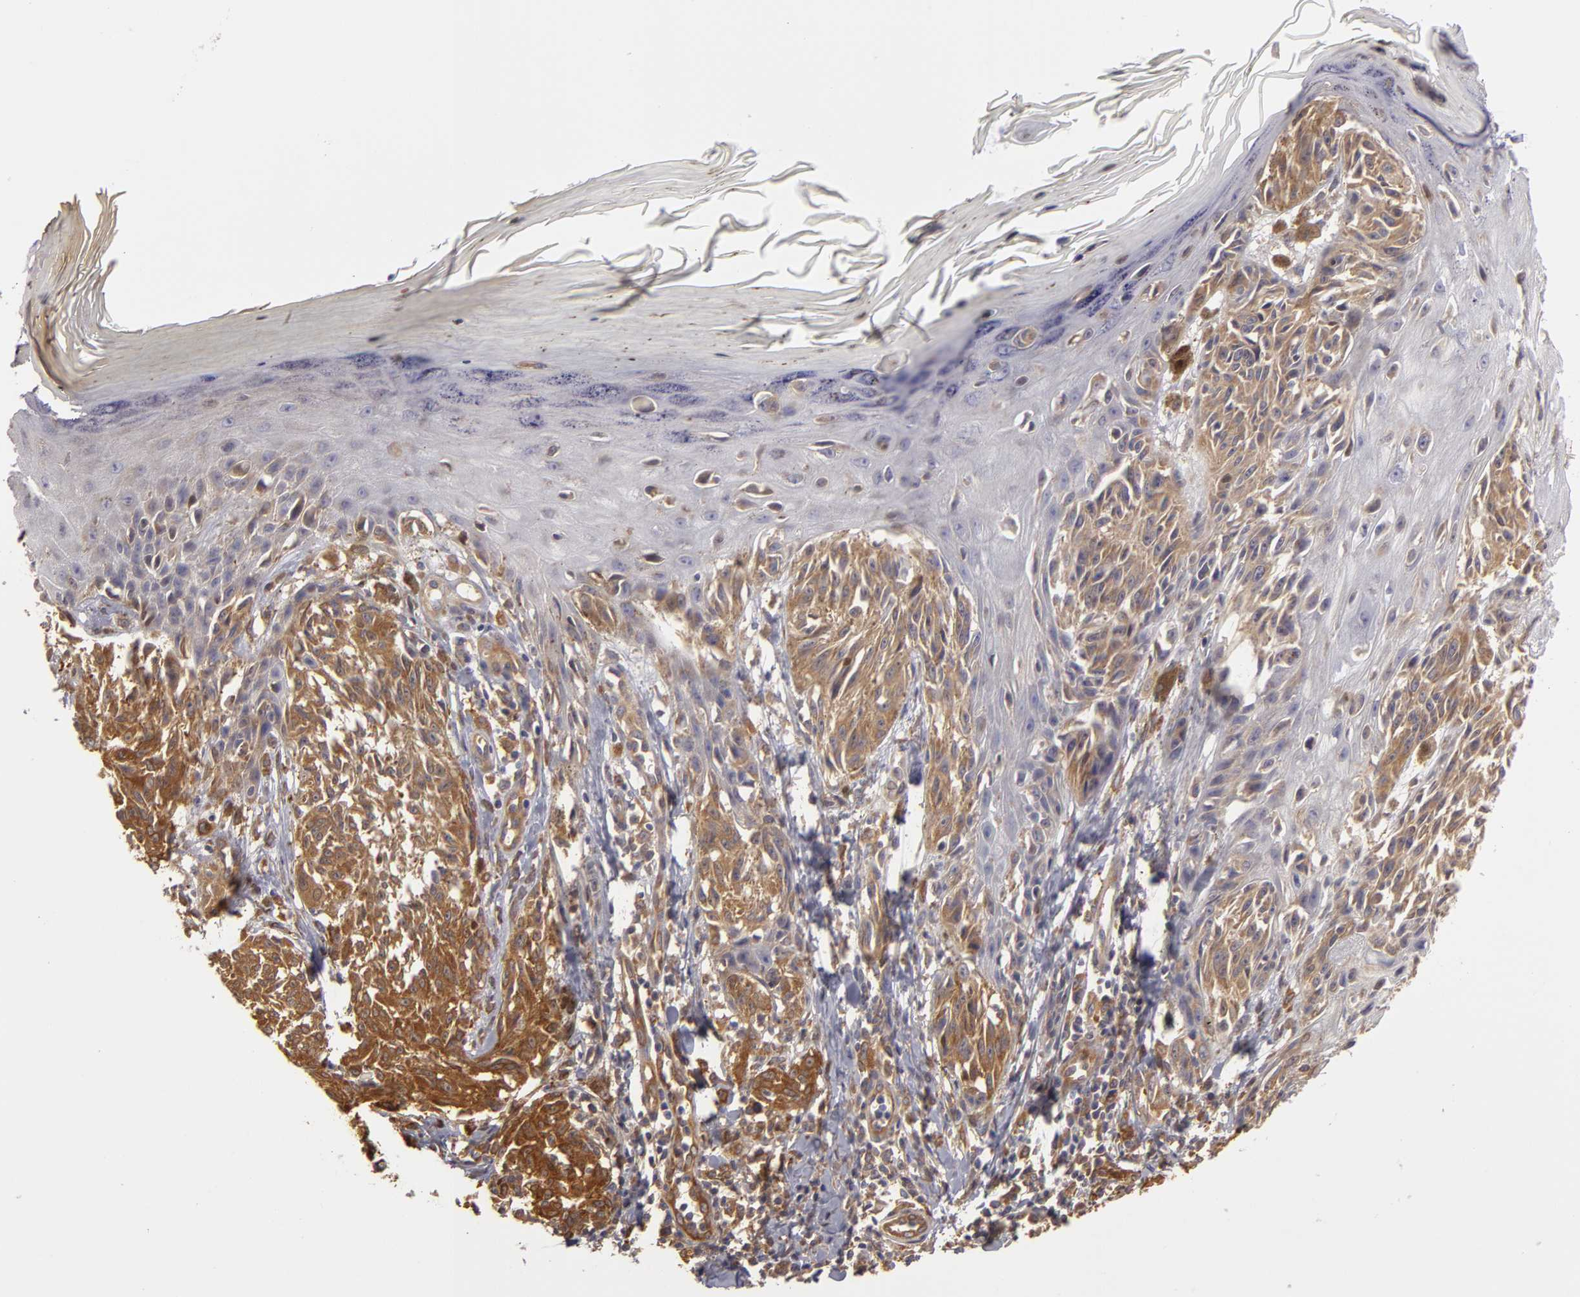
{"staining": {"intensity": "moderate", "quantity": ">75%", "location": "cytoplasmic/membranous"}, "tissue": "melanoma", "cell_type": "Tumor cells", "image_type": "cancer", "snomed": [{"axis": "morphology", "description": "Malignant melanoma, NOS"}, {"axis": "topography", "description": "Skin"}], "caption": "There is medium levels of moderate cytoplasmic/membranous positivity in tumor cells of melanoma, as demonstrated by immunohistochemical staining (brown color).", "gene": "ZNF229", "patient": {"sex": "female", "age": 77}}